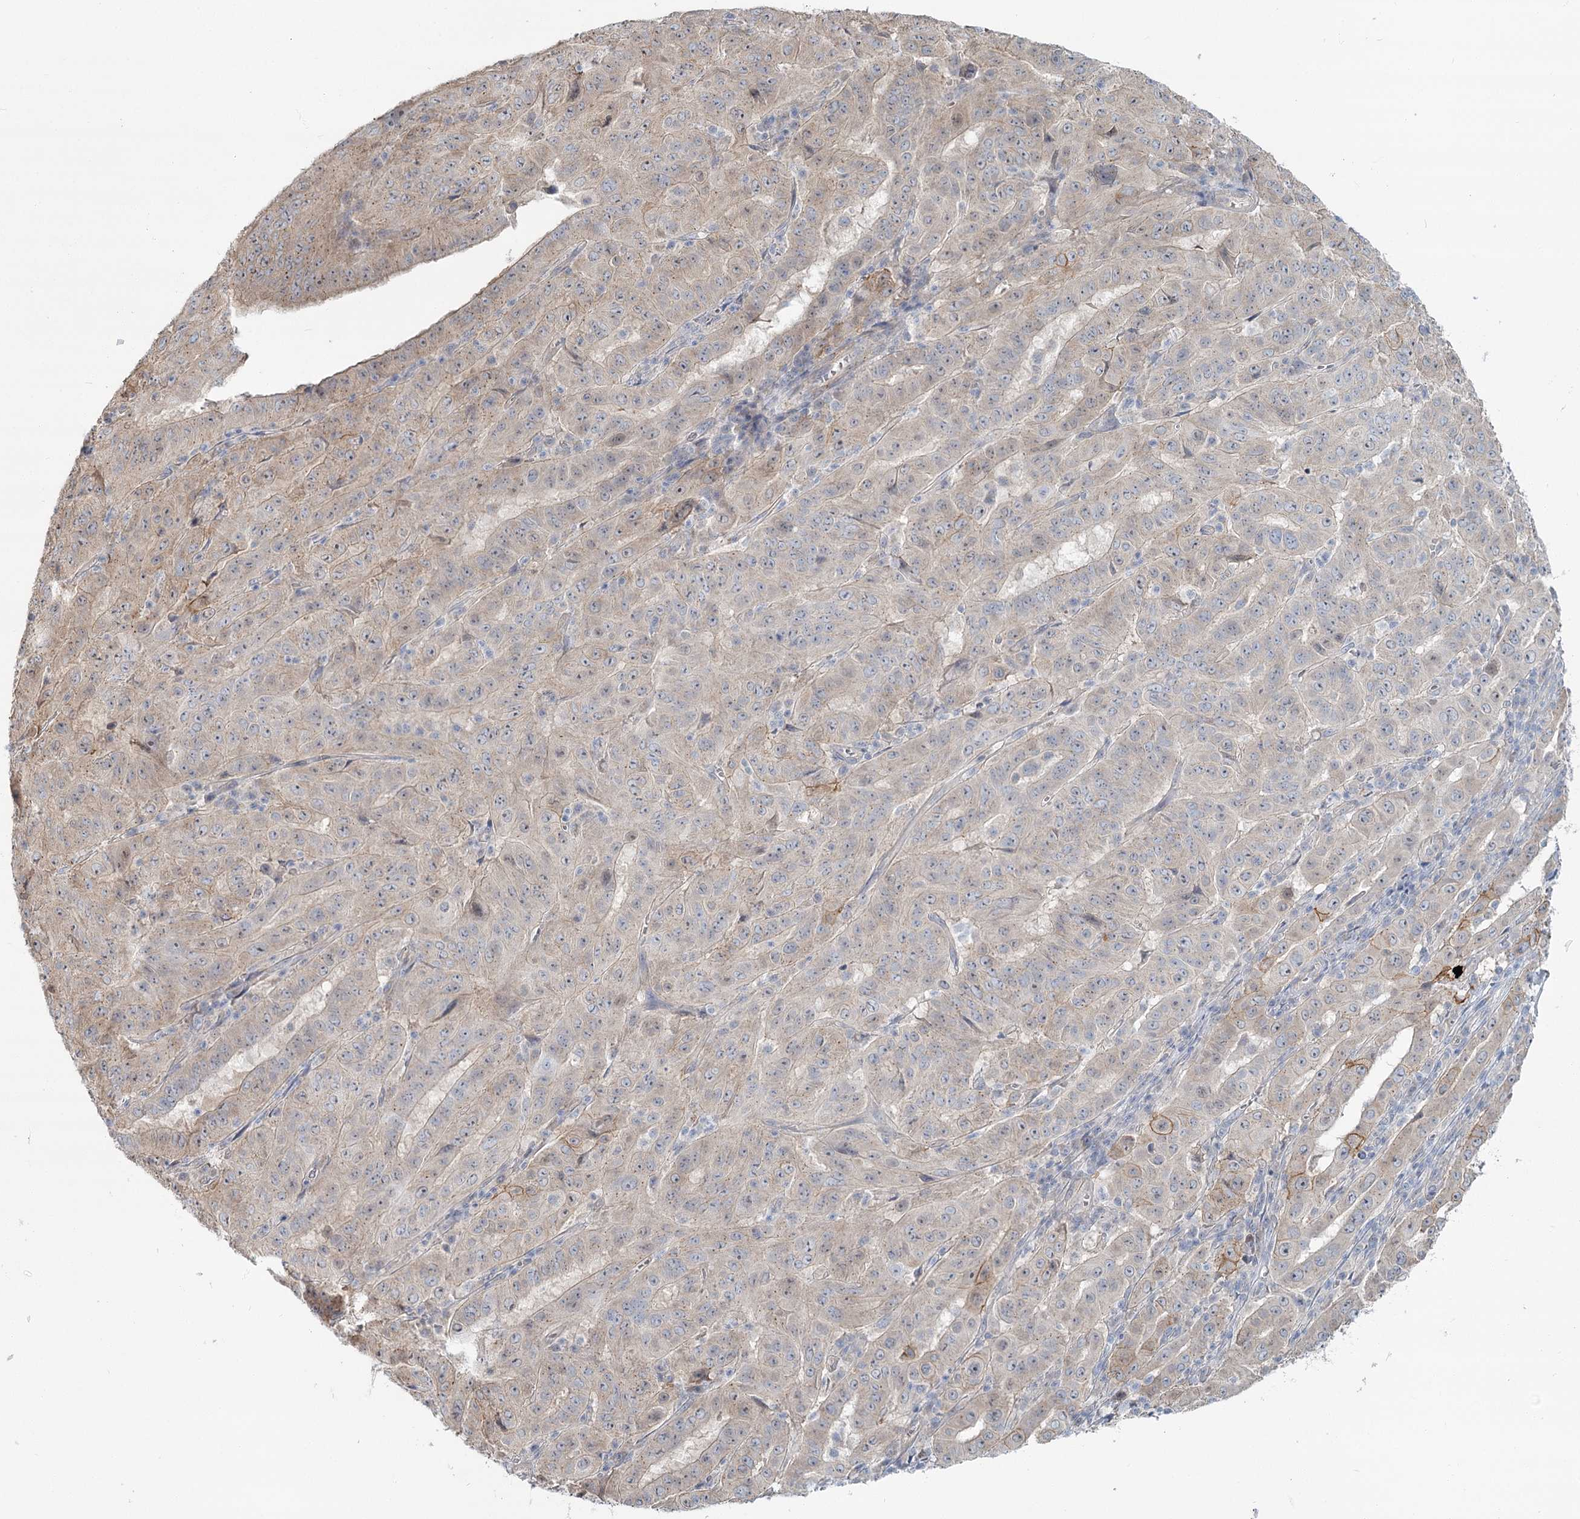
{"staining": {"intensity": "moderate", "quantity": "<25%", "location": "cytoplasmic/membranous"}, "tissue": "pancreatic cancer", "cell_type": "Tumor cells", "image_type": "cancer", "snomed": [{"axis": "morphology", "description": "Adenocarcinoma, NOS"}, {"axis": "topography", "description": "Pancreas"}], "caption": "Brown immunohistochemical staining in human adenocarcinoma (pancreatic) exhibits moderate cytoplasmic/membranous expression in approximately <25% of tumor cells.", "gene": "SPINK13", "patient": {"sex": "male", "age": 63}}